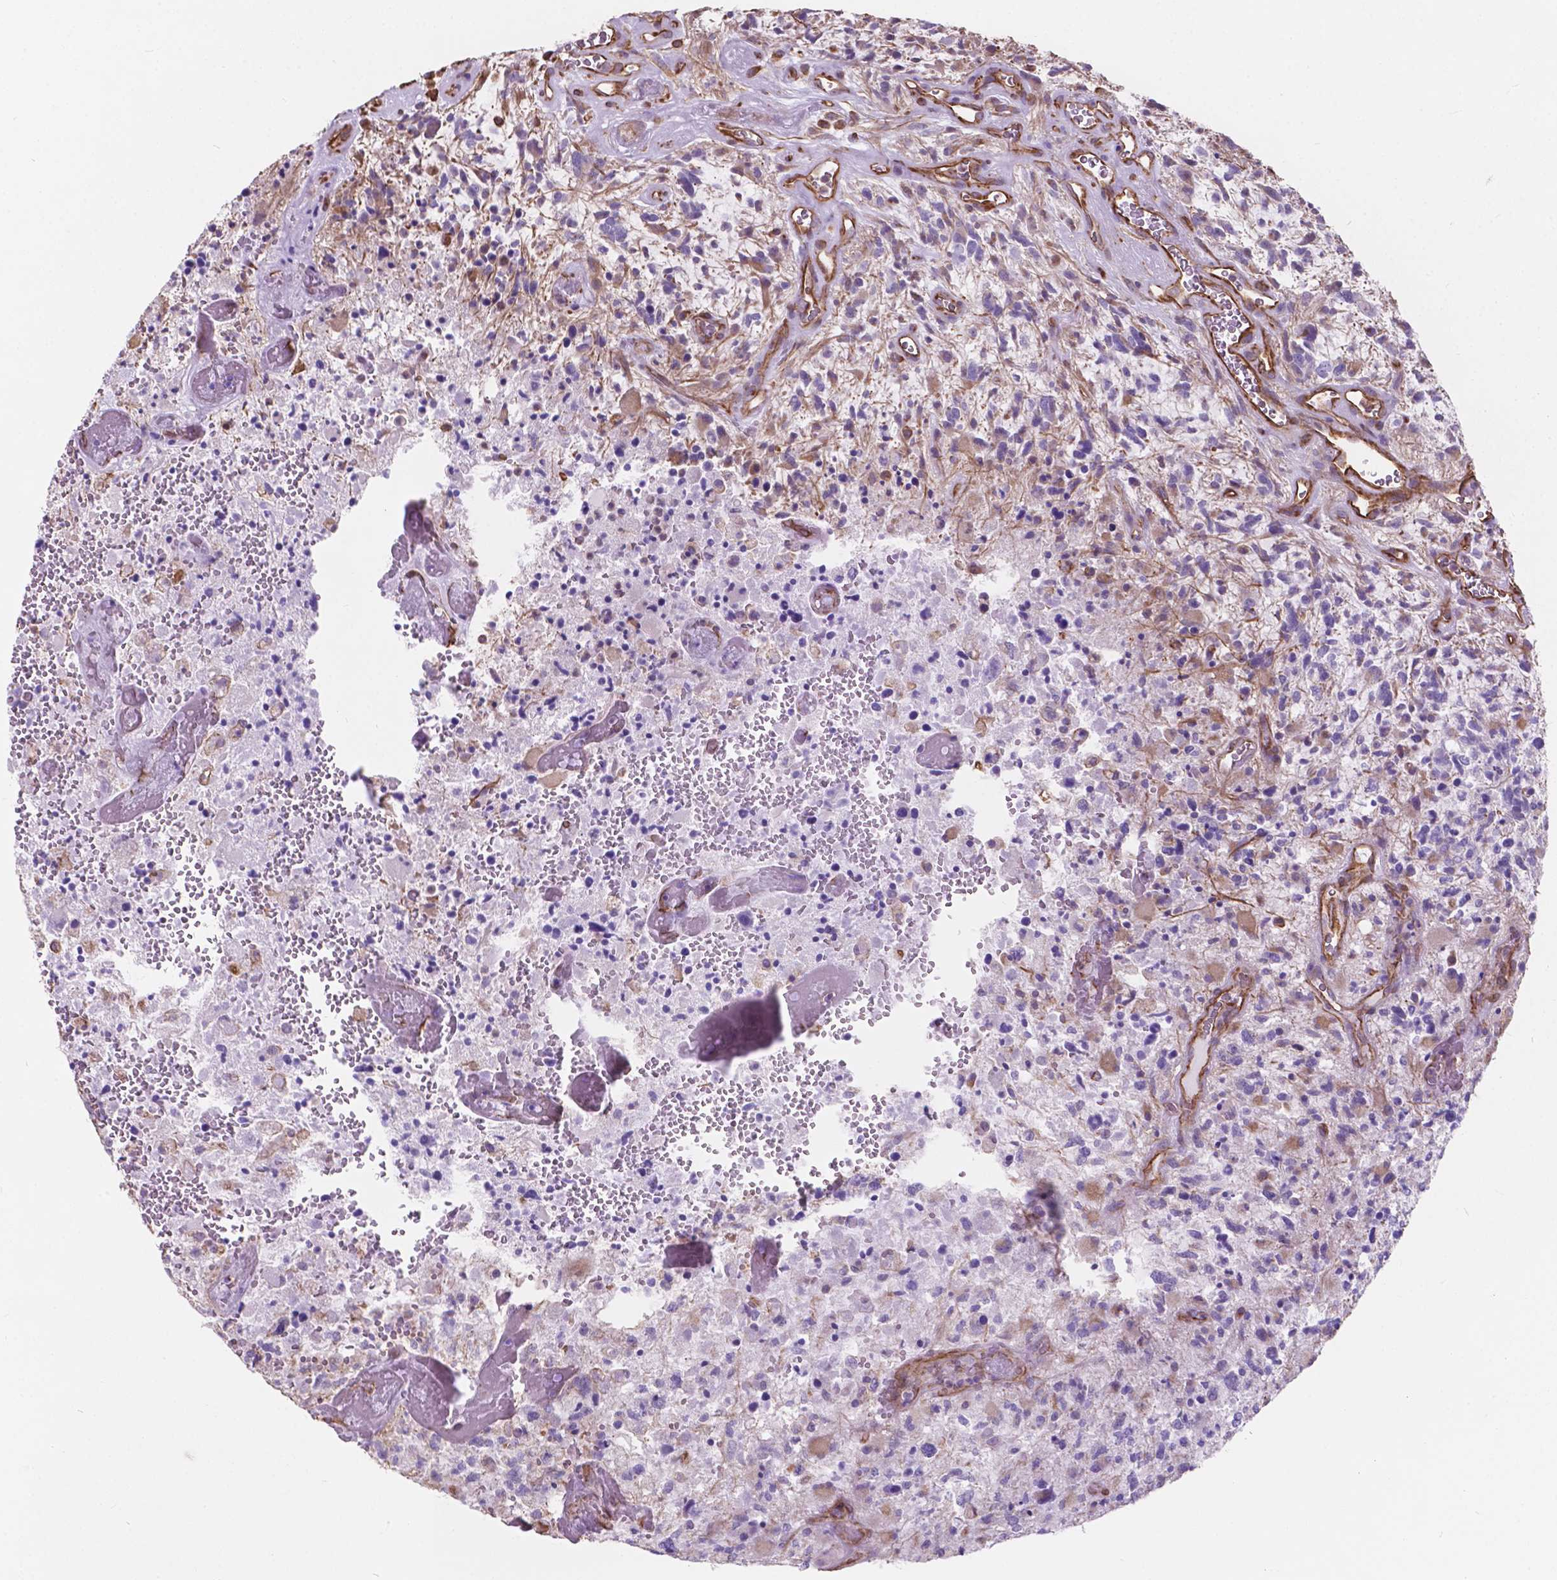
{"staining": {"intensity": "negative", "quantity": "none", "location": "none"}, "tissue": "glioma", "cell_type": "Tumor cells", "image_type": "cancer", "snomed": [{"axis": "morphology", "description": "Glioma, malignant, High grade"}, {"axis": "topography", "description": "Brain"}], "caption": "Histopathology image shows no significant protein staining in tumor cells of glioma.", "gene": "AMOT", "patient": {"sex": "female", "age": 71}}